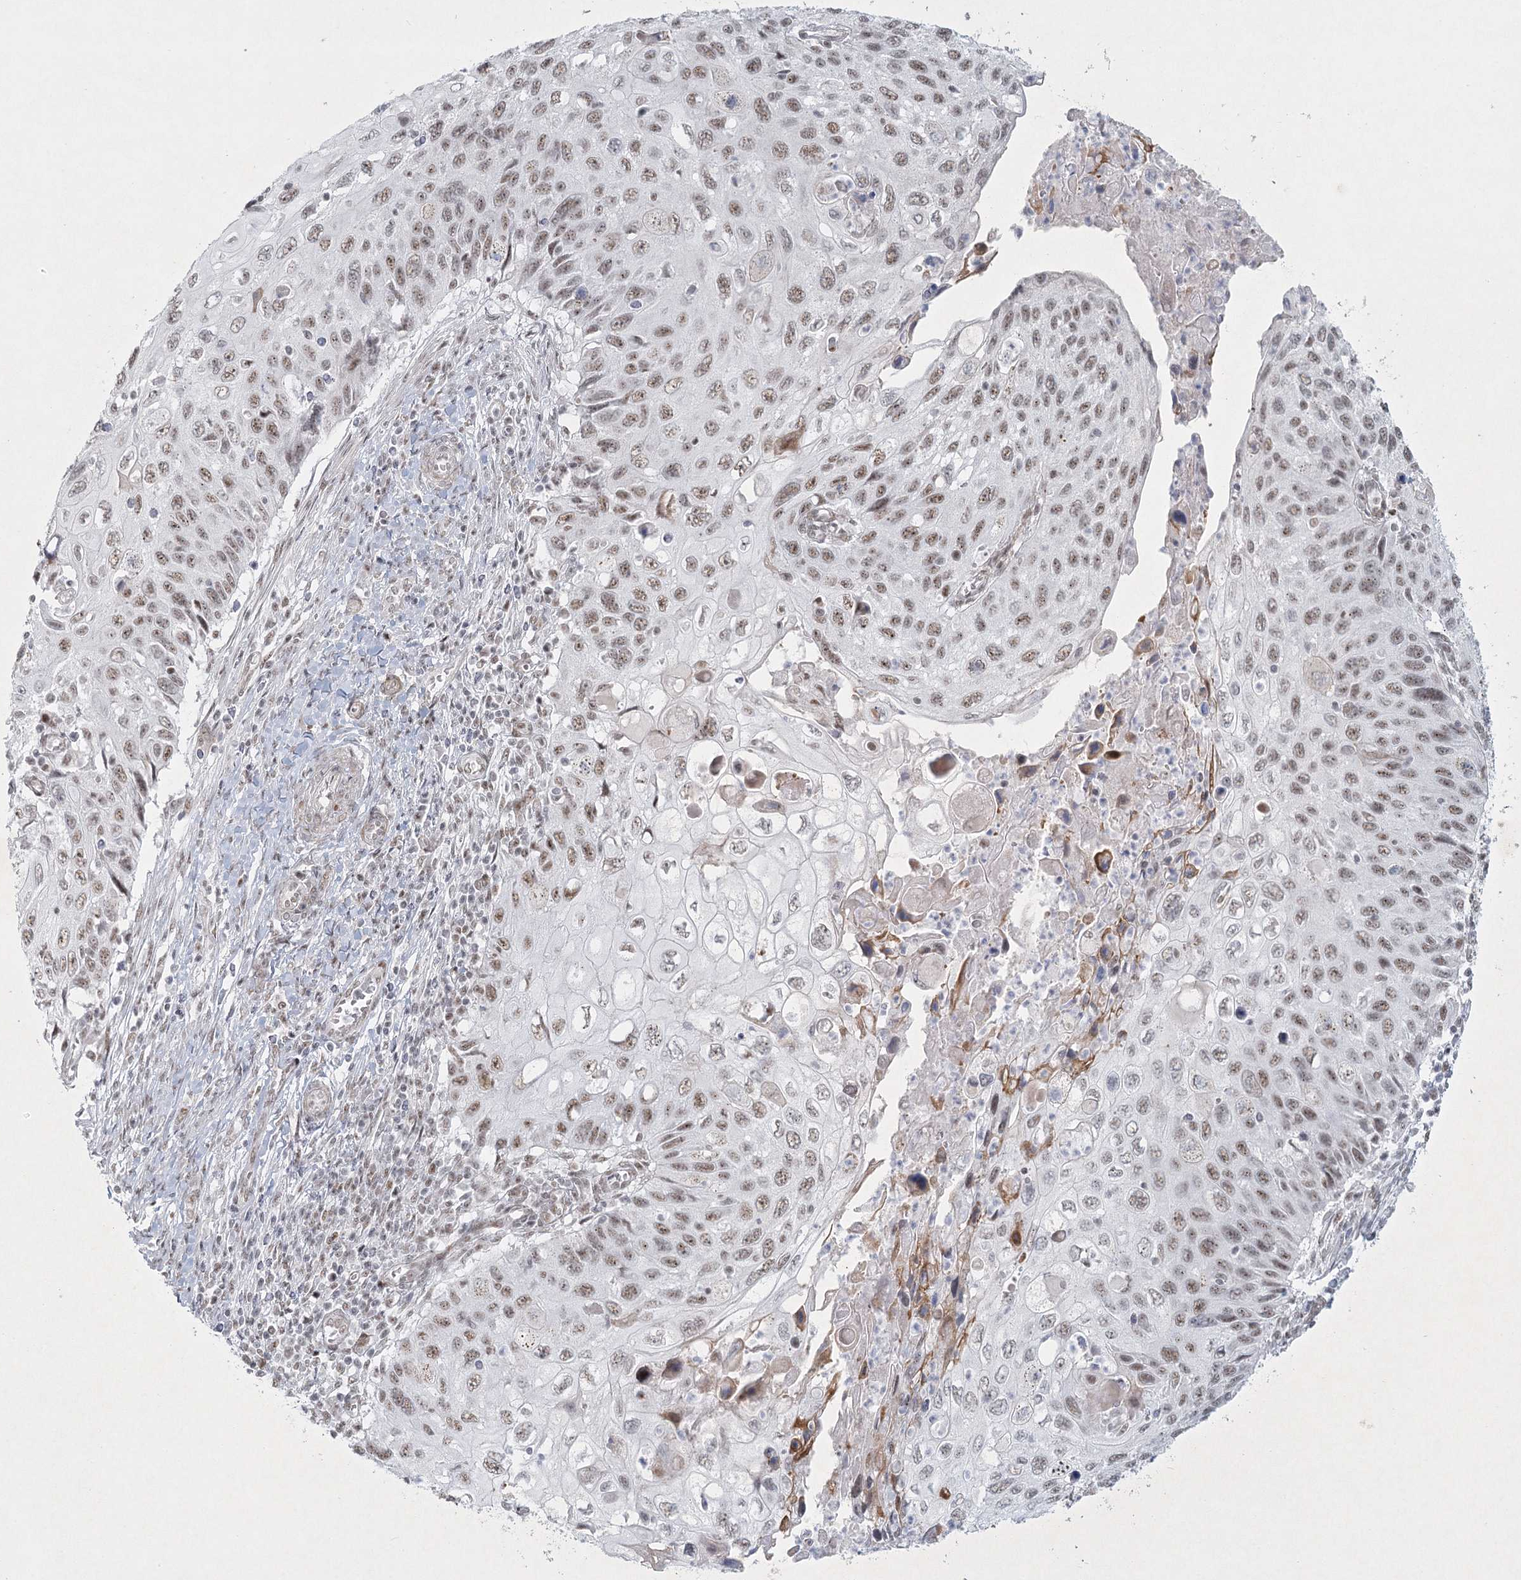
{"staining": {"intensity": "weak", "quantity": ">75%", "location": "nuclear"}, "tissue": "cervical cancer", "cell_type": "Tumor cells", "image_type": "cancer", "snomed": [{"axis": "morphology", "description": "Squamous cell carcinoma, NOS"}, {"axis": "topography", "description": "Cervix"}], "caption": "An immunohistochemistry (IHC) histopathology image of neoplastic tissue is shown. Protein staining in brown shows weak nuclear positivity in squamous cell carcinoma (cervical) within tumor cells.", "gene": "U2SURP", "patient": {"sex": "female", "age": 70}}